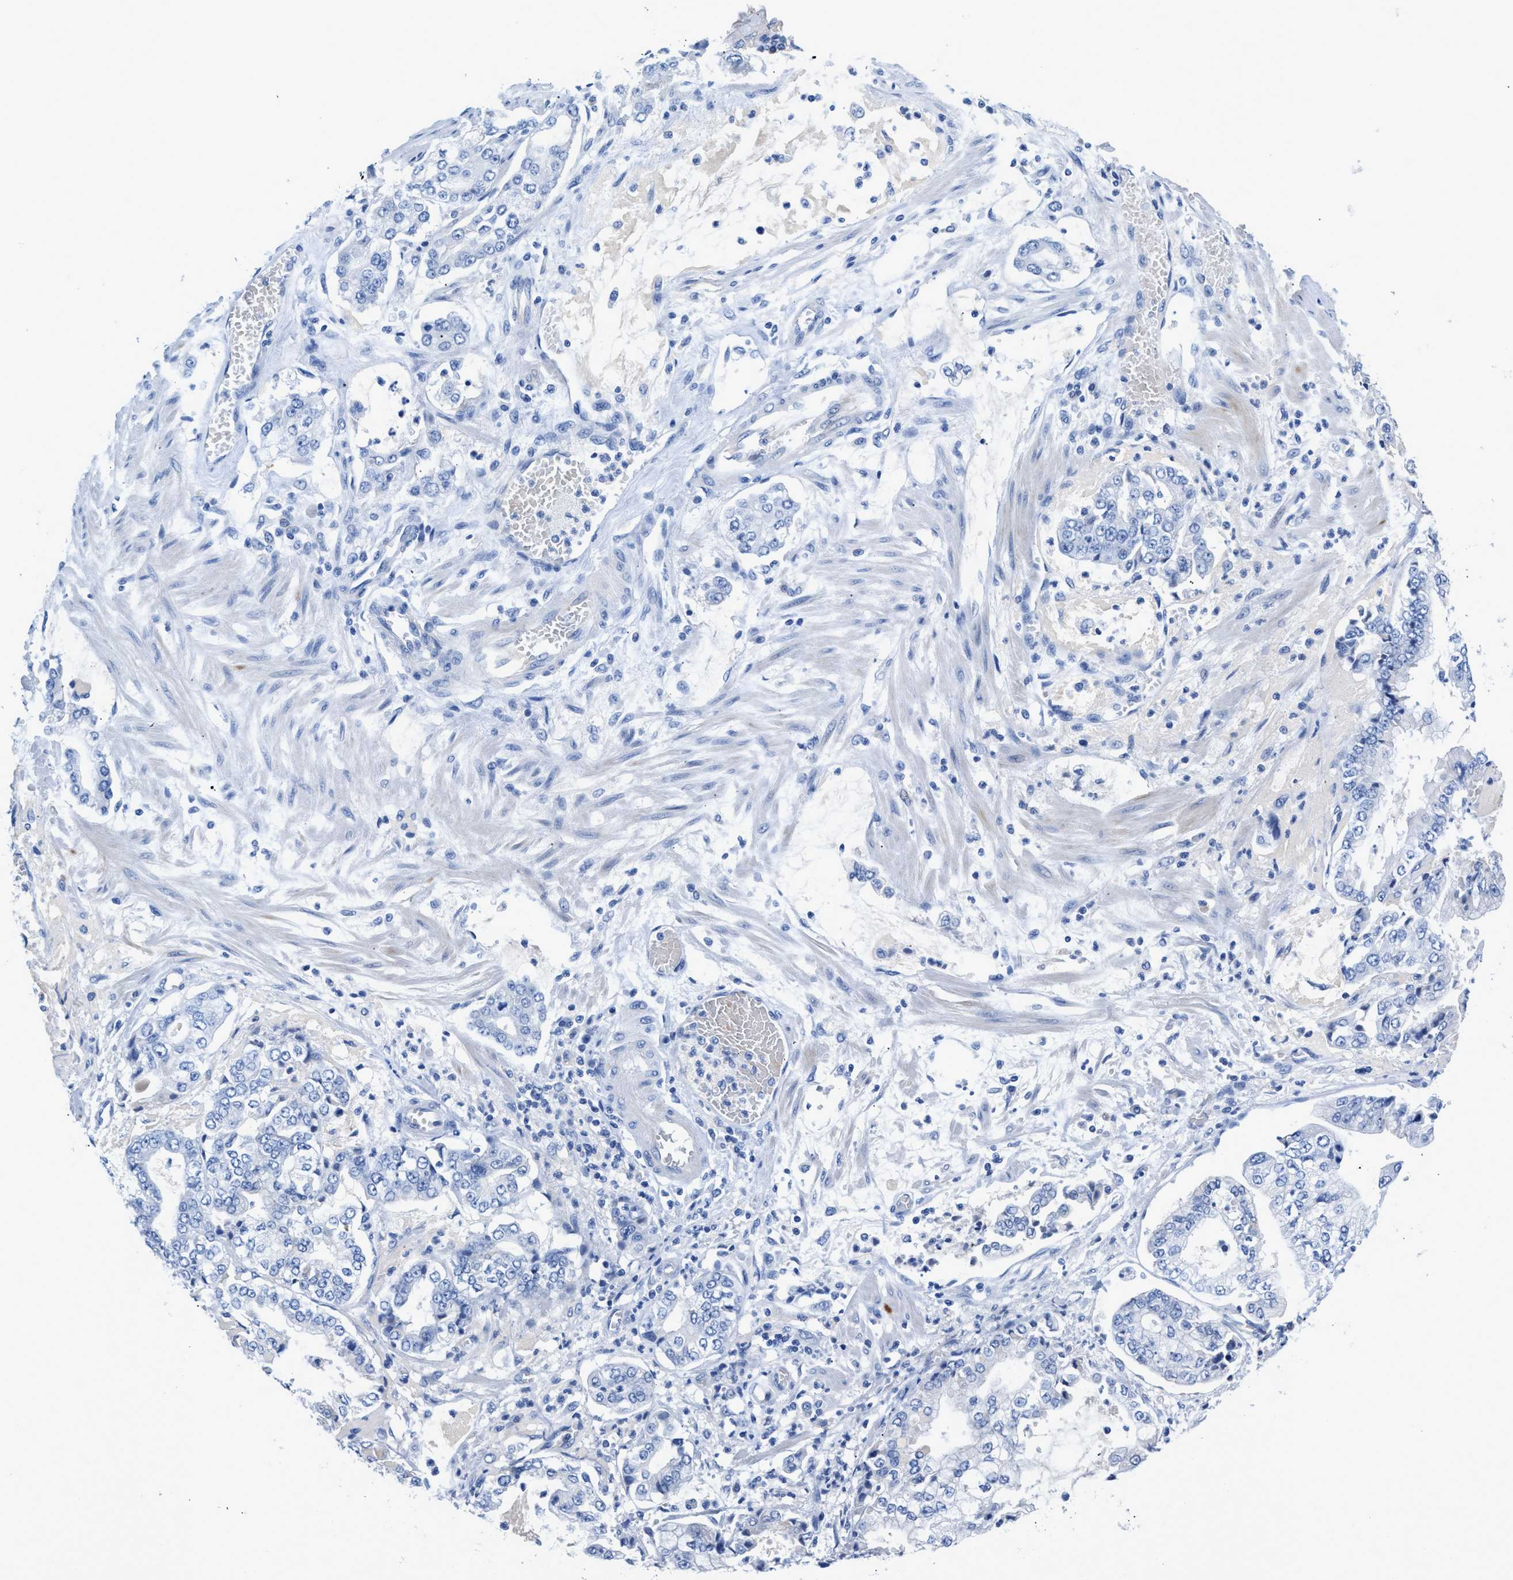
{"staining": {"intensity": "negative", "quantity": "none", "location": "none"}, "tissue": "stomach cancer", "cell_type": "Tumor cells", "image_type": "cancer", "snomed": [{"axis": "morphology", "description": "Adenocarcinoma, NOS"}, {"axis": "topography", "description": "Stomach"}], "caption": "Tumor cells show no significant positivity in stomach cancer (adenocarcinoma). The staining was performed using DAB to visualize the protein expression in brown, while the nuclei were stained in blue with hematoxylin (Magnification: 20x).", "gene": "SLFN13", "patient": {"sex": "male", "age": 76}}